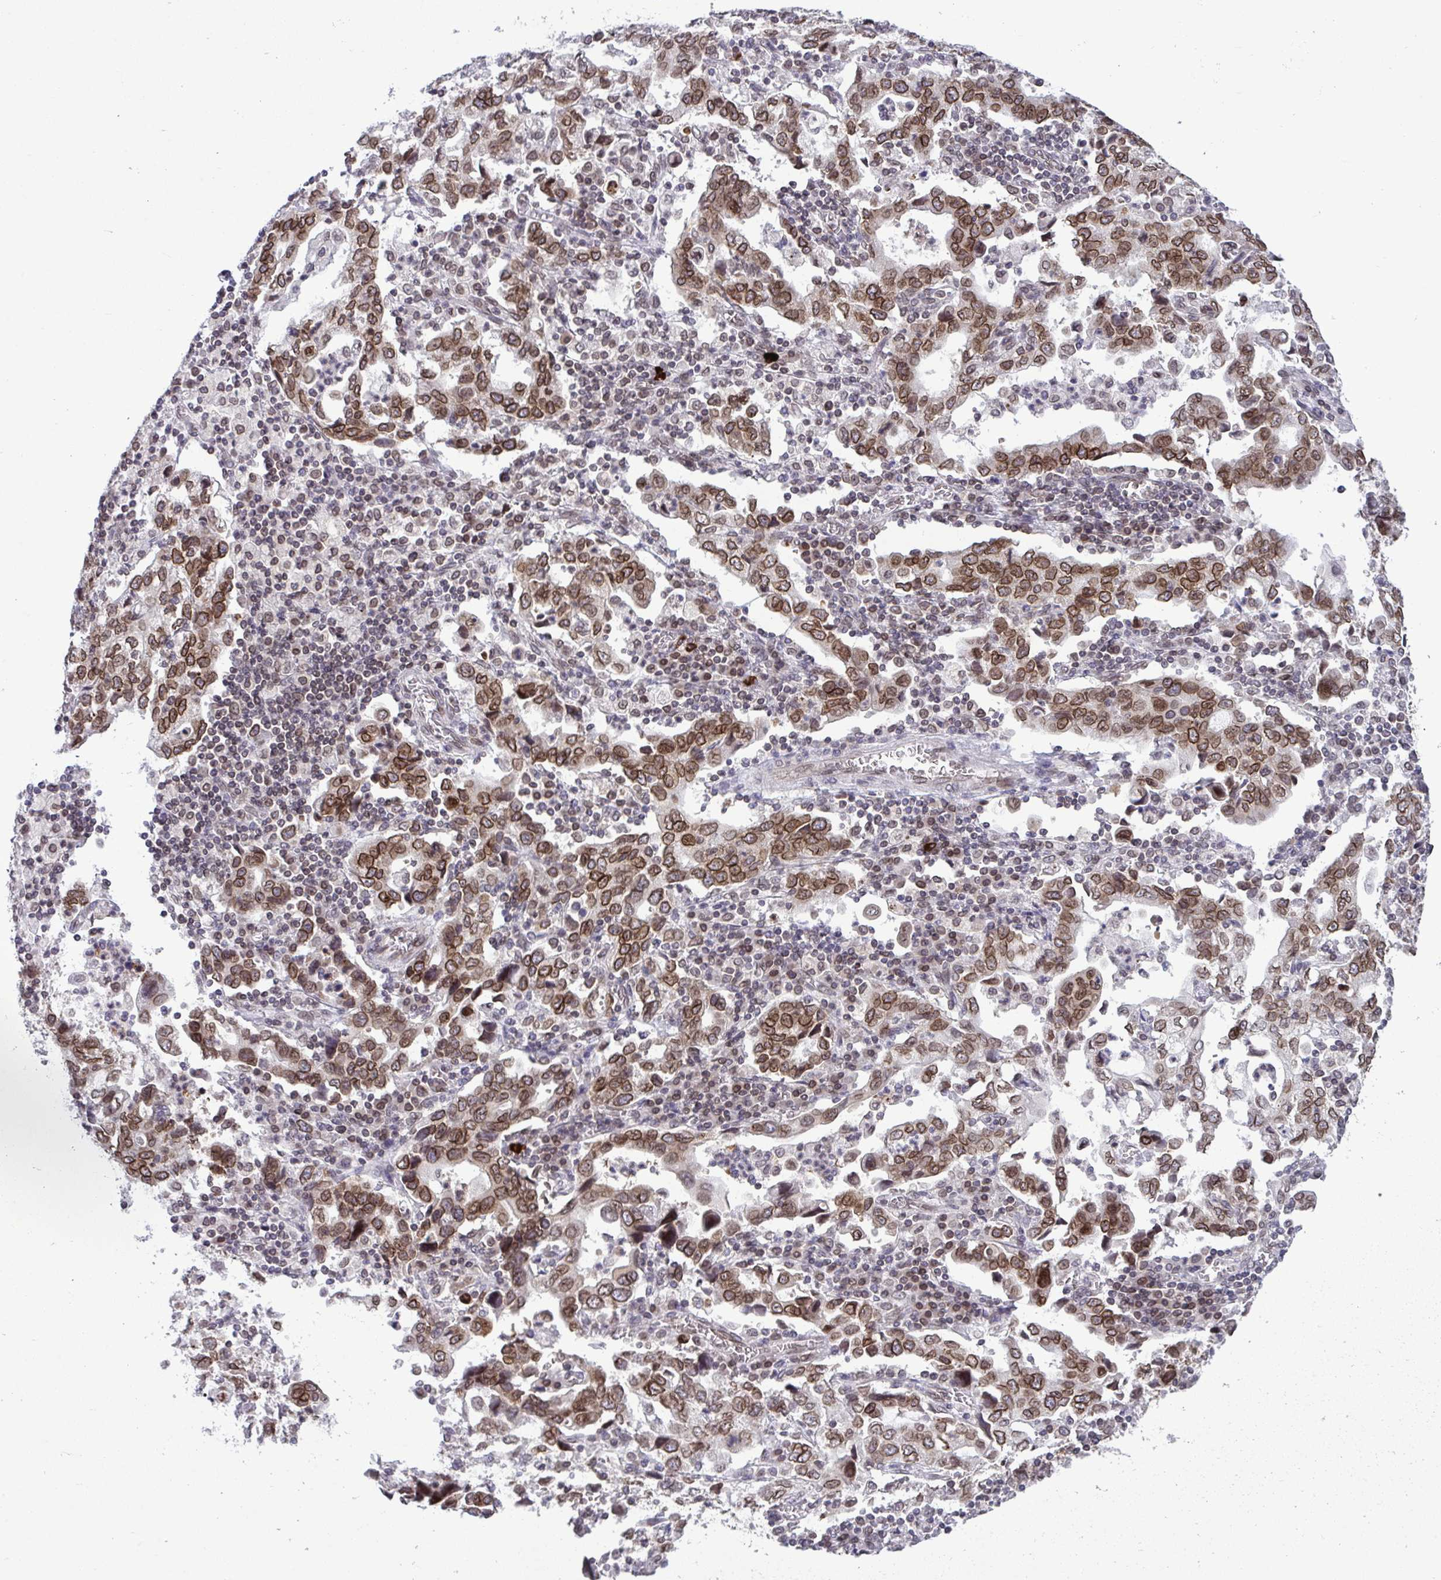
{"staining": {"intensity": "moderate", "quantity": ">75%", "location": "cytoplasmic/membranous,nuclear"}, "tissue": "stomach cancer", "cell_type": "Tumor cells", "image_type": "cancer", "snomed": [{"axis": "morphology", "description": "Adenocarcinoma, NOS"}, {"axis": "topography", "description": "Stomach, upper"}], "caption": "Immunohistochemical staining of stomach cancer (adenocarcinoma) exhibits medium levels of moderate cytoplasmic/membranous and nuclear protein expression in approximately >75% of tumor cells.", "gene": "RANBP2", "patient": {"sex": "male", "age": 85}}